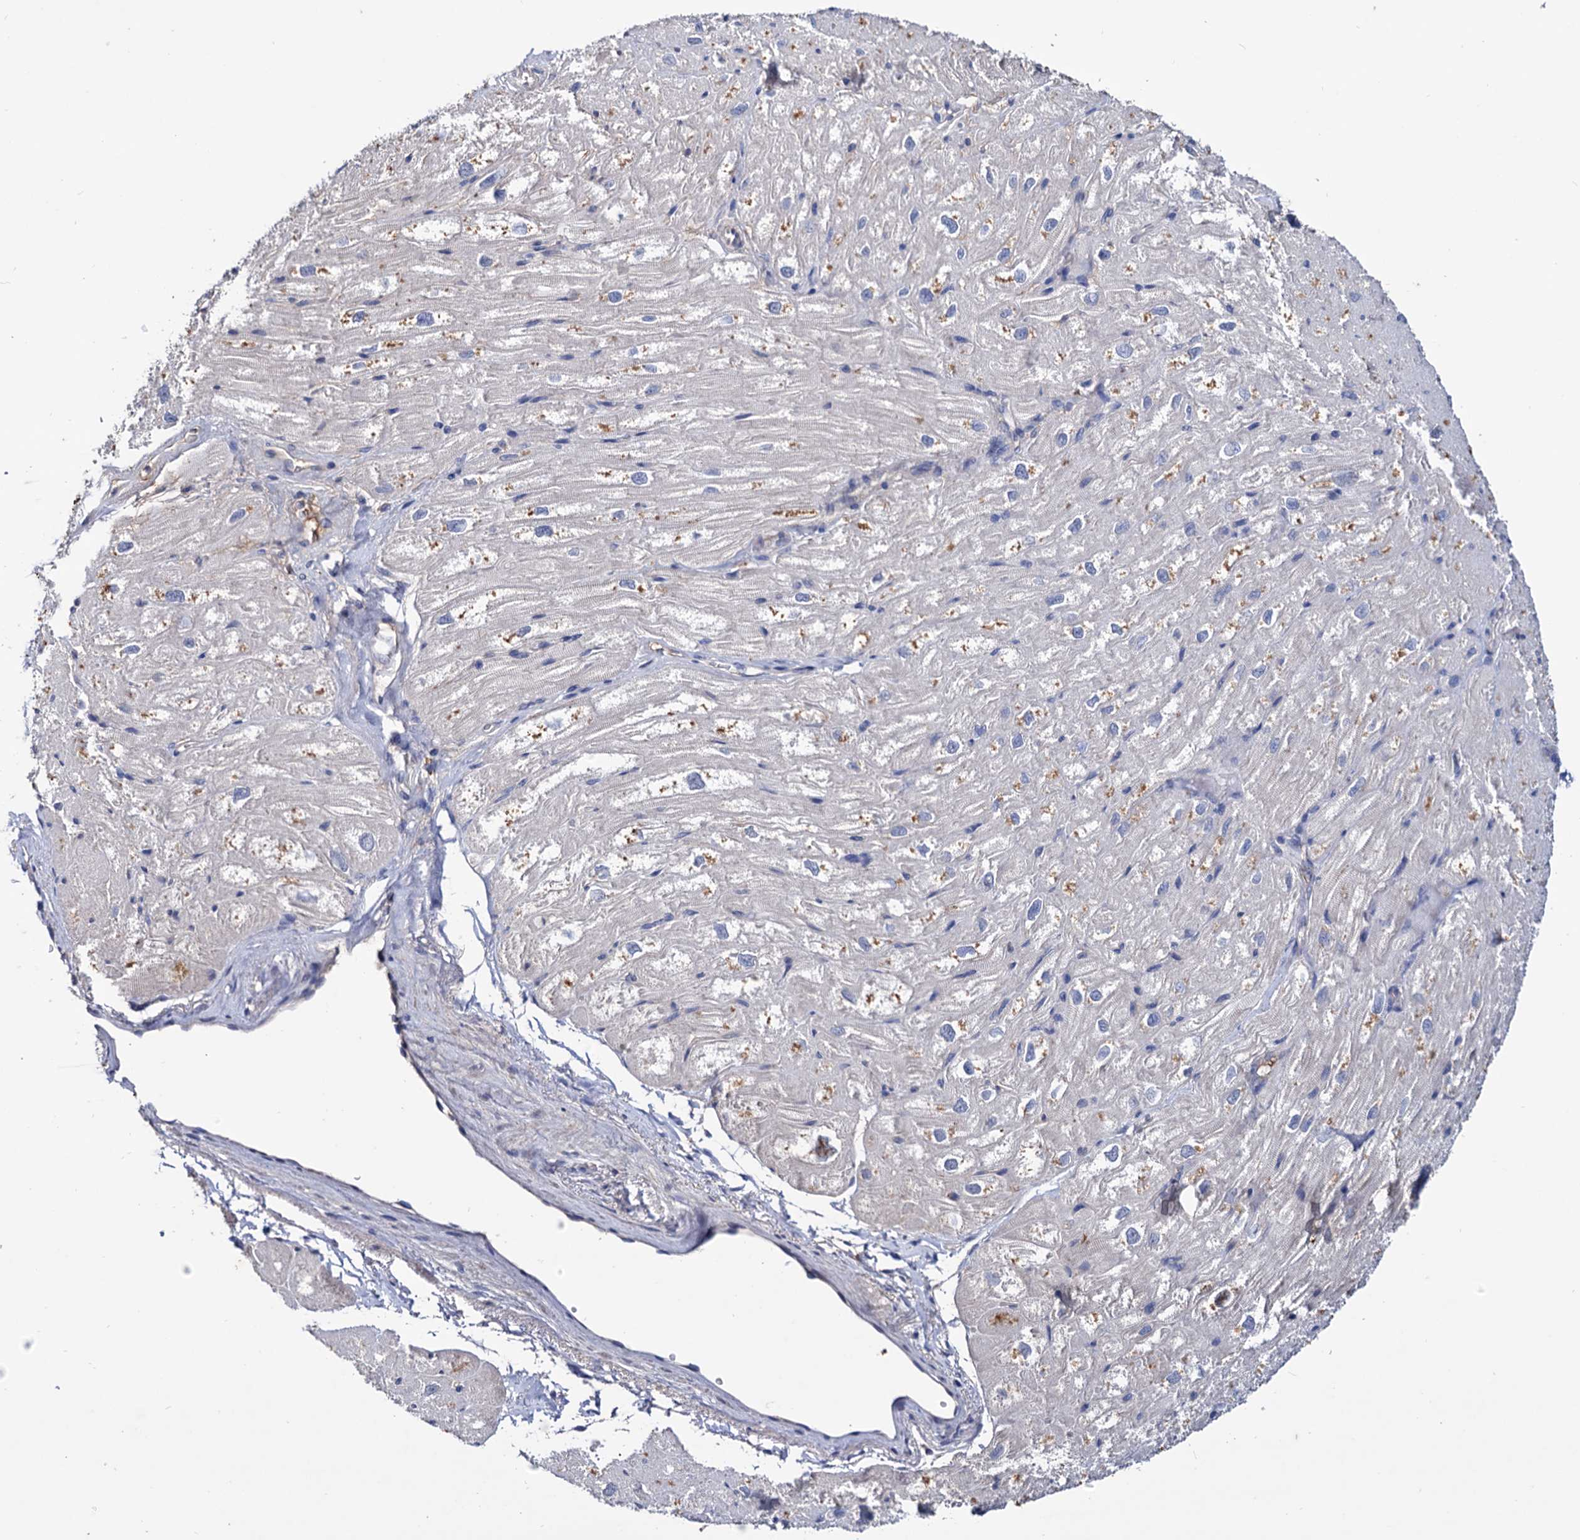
{"staining": {"intensity": "moderate", "quantity": "25%-75%", "location": "cytoplasmic/membranous"}, "tissue": "heart muscle", "cell_type": "Cardiomyocytes", "image_type": "normal", "snomed": [{"axis": "morphology", "description": "Normal tissue, NOS"}, {"axis": "topography", "description": "Heart"}], "caption": "The micrograph shows staining of benign heart muscle, revealing moderate cytoplasmic/membranous protein staining (brown color) within cardiomyocytes. (DAB = brown stain, brightfield microscopy at high magnification).", "gene": "NPAS4", "patient": {"sex": "male", "age": 50}}